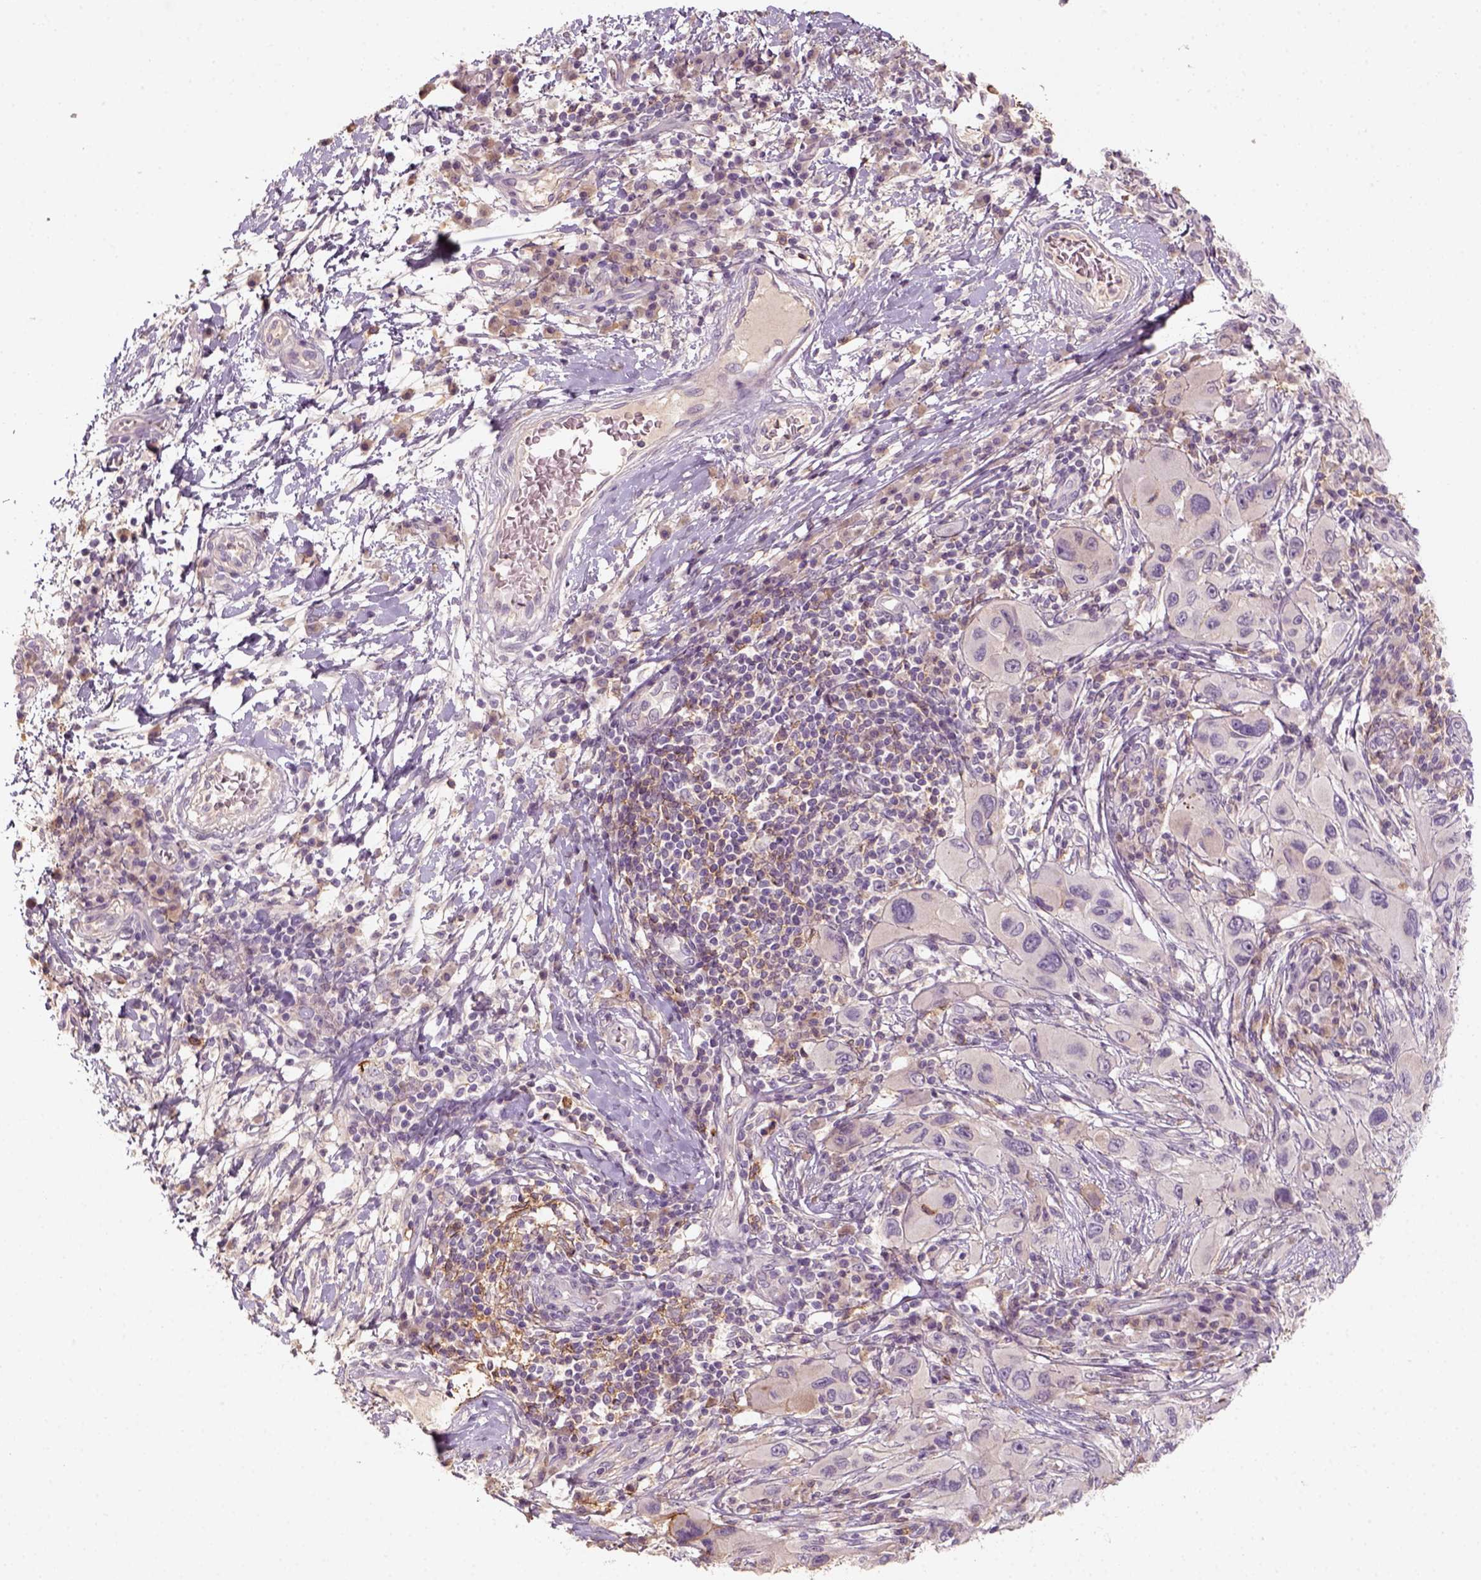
{"staining": {"intensity": "negative", "quantity": "none", "location": "none"}, "tissue": "melanoma", "cell_type": "Tumor cells", "image_type": "cancer", "snomed": [{"axis": "morphology", "description": "Malignant melanoma, NOS"}, {"axis": "topography", "description": "Skin"}], "caption": "A high-resolution image shows immunohistochemistry staining of melanoma, which demonstrates no significant staining in tumor cells. (IHC, brightfield microscopy, high magnification).", "gene": "AQP9", "patient": {"sex": "male", "age": 53}}